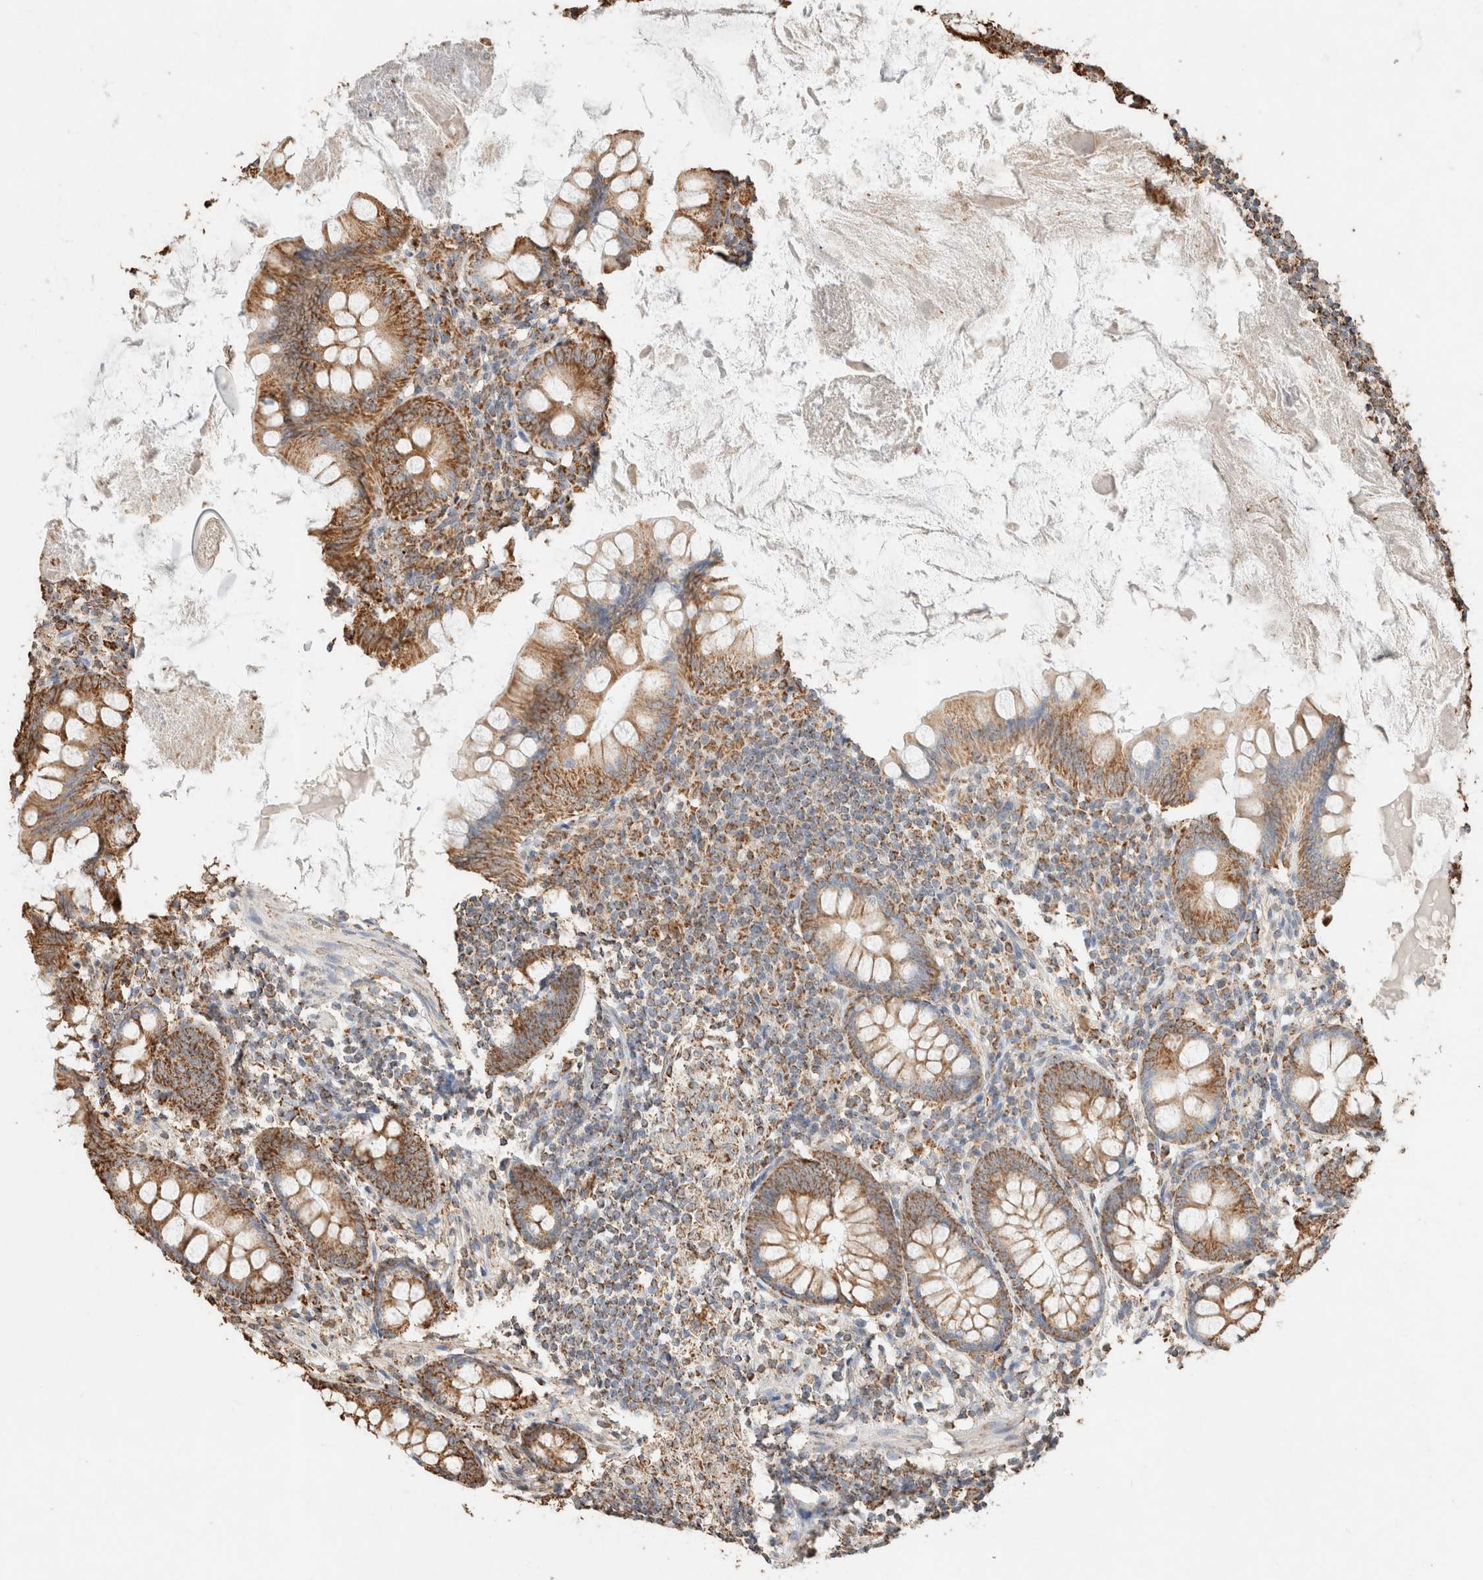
{"staining": {"intensity": "moderate", "quantity": ">75%", "location": "cytoplasmic/membranous"}, "tissue": "appendix", "cell_type": "Glandular cells", "image_type": "normal", "snomed": [{"axis": "morphology", "description": "Normal tissue, NOS"}, {"axis": "topography", "description": "Appendix"}], "caption": "Immunohistochemical staining of unremarkable appendix shows moderate cytoplasmic/membranous protein positivity in about >75% of glandular cells.", "gene": "SDC2", "patient": {"sex": "female", "age": 77}}